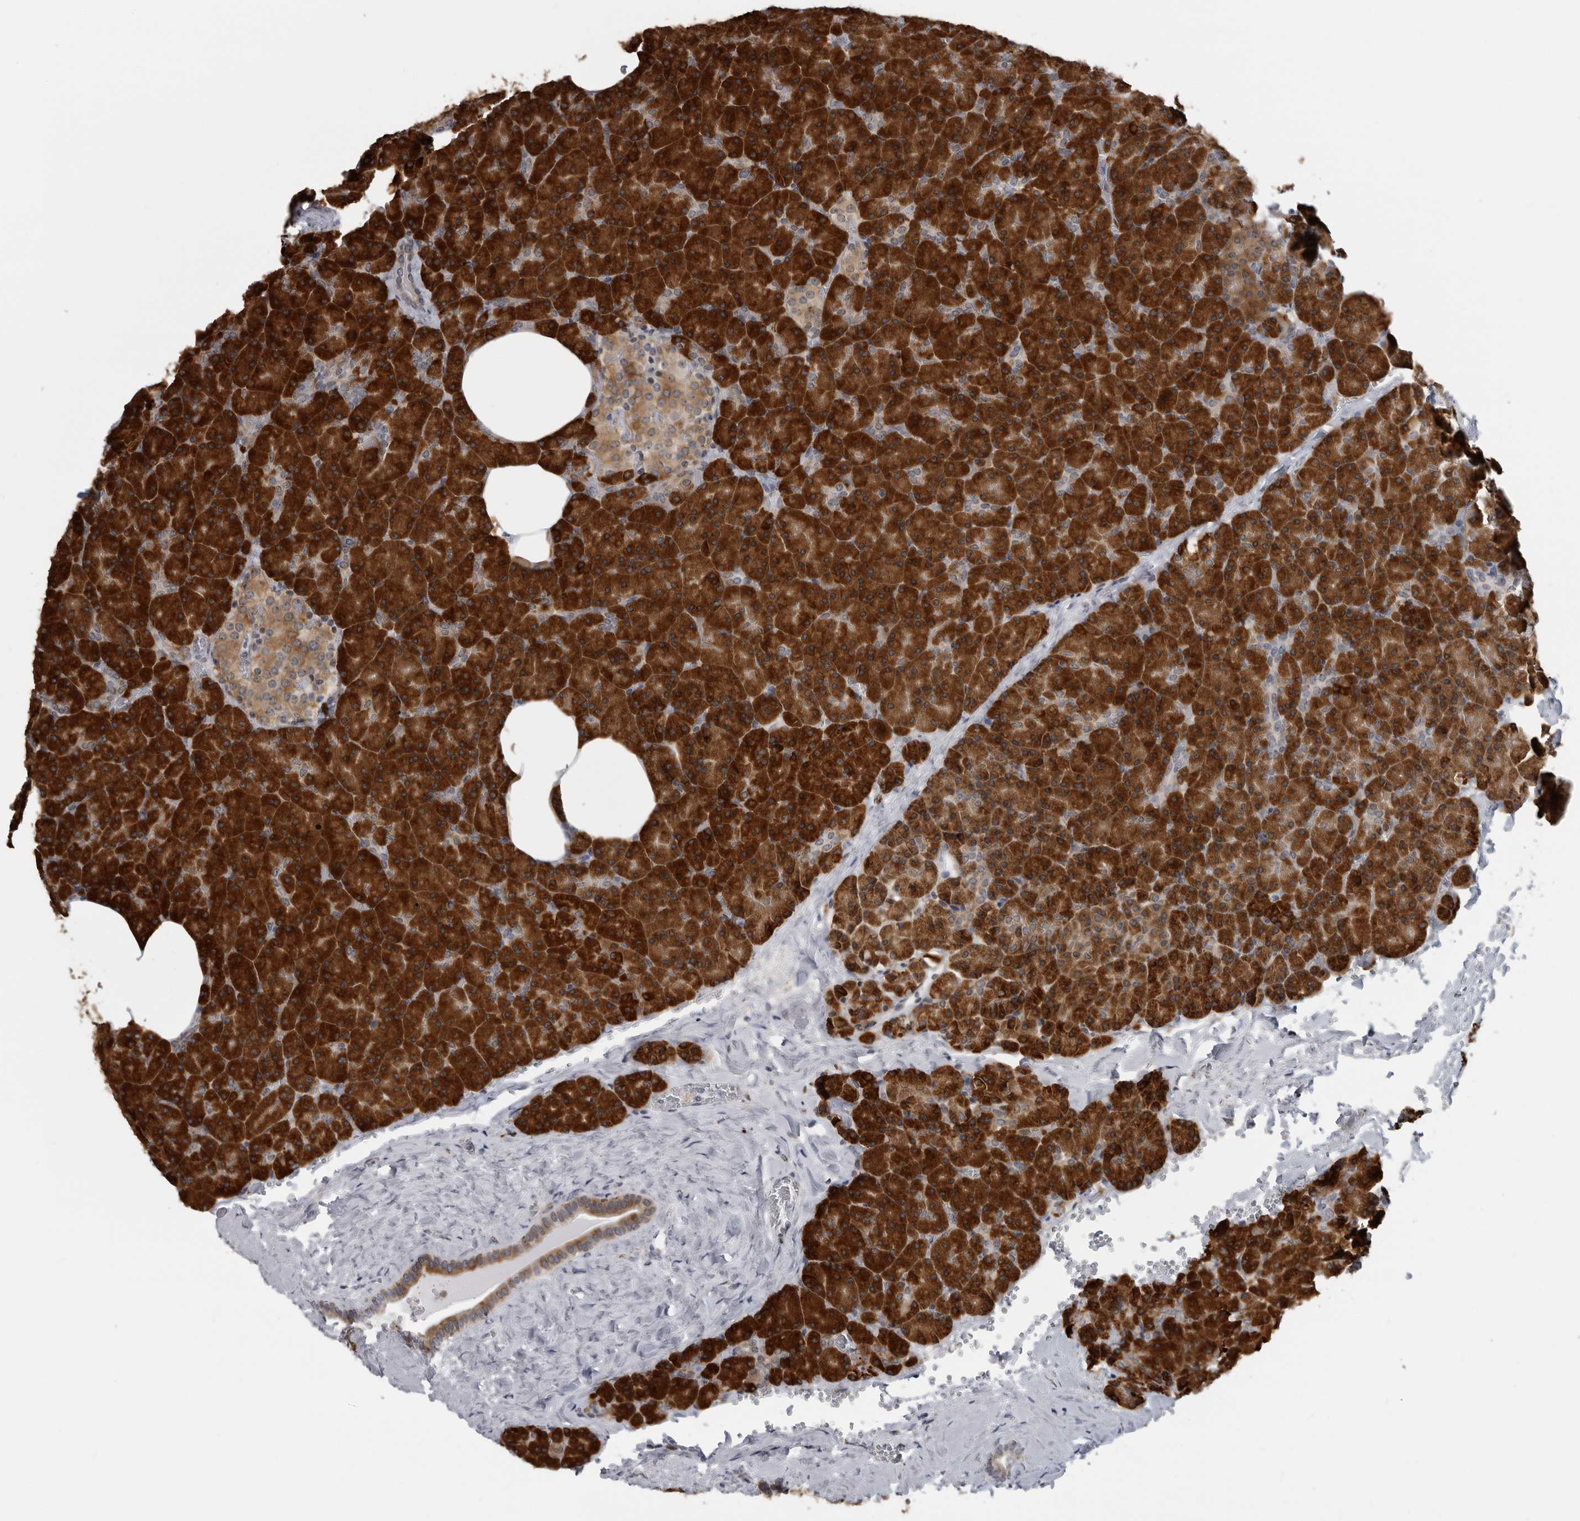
{"staining": {"intensity": "strong", "quantity": ">75%", "location": "cytoplasmic/membranous"}, "tissue": "pancreas", "cell_type": "Exocrine glandular cells", "image_type": "normal", "snomed": [{"axis": "morphology", "description": "Normal tissue, NOS"}, {"axis": "morphology", "description": "Carcinoid, malignant, NOS"}, {"axis": "topography", "description": "Pancreas"}], "caption": "High-magnification brightfield microscopy of benign pancreas stained with DAB (brown) and counterstained with hematoxylin (blue). exocrine glandular cells exhibit strong cytoplasmic/membranous staining is present in about>75% of cells.", "gene": "ALPK2", "patient": {"sex": "female", "age": 35}}